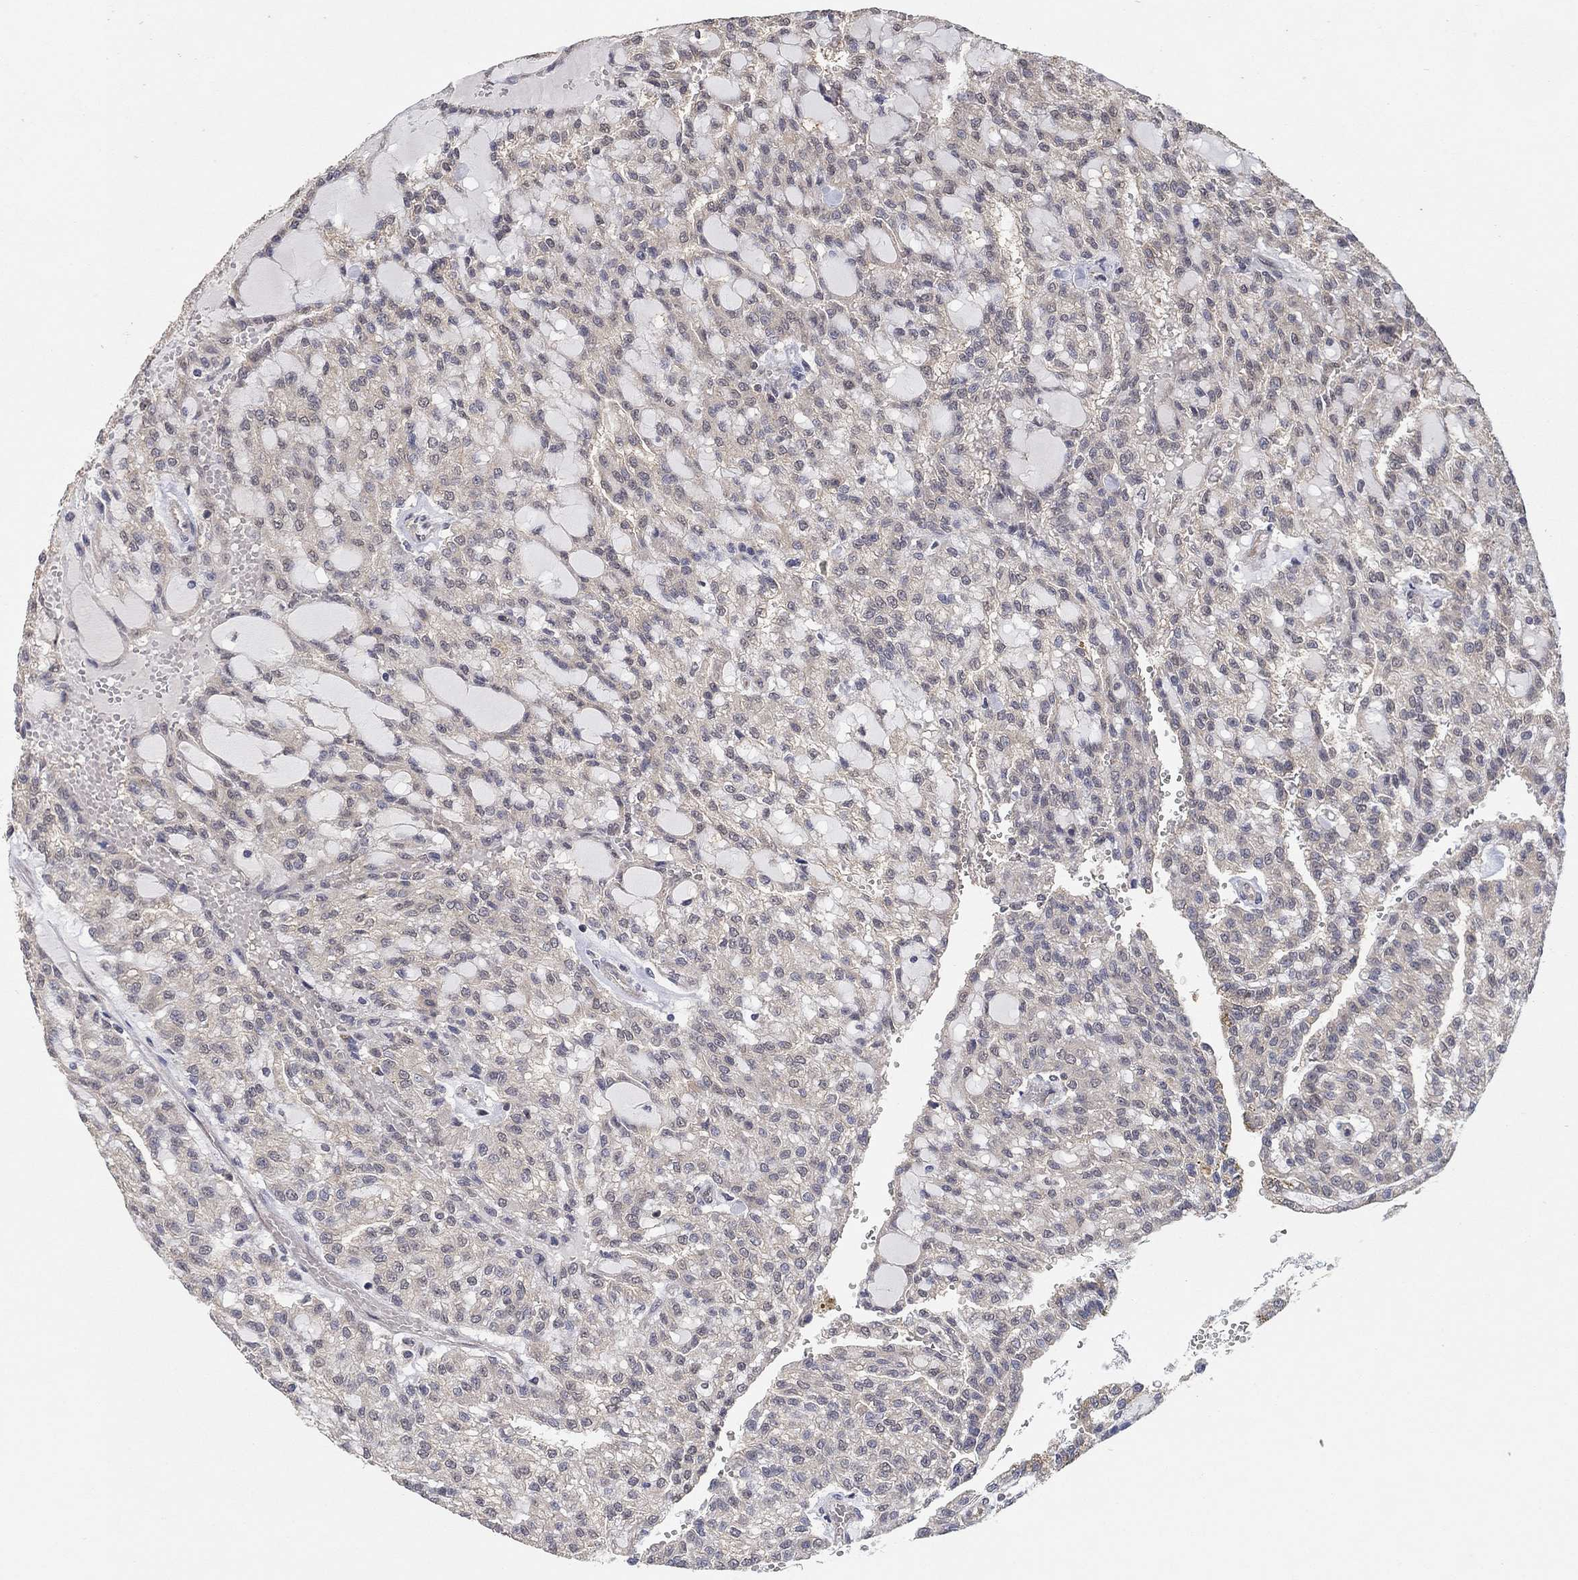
{"staining": {"intensity": "negative", "quantity": "none", "location": "none"}, "tissue": "renal cancer", "cell_type": "Tumor cells", "image_type": "cancer", "snomed": [{"axis": "morphology", "description": "Adenocarcinoma, NOS"}, {"axis": "topography", "description": "Kidney"}], "caption": "This is an immunohistochemistry micrograph of human renal adenocarcinoma. There is no expression in tumor cells.", "gene": "CCDC43", "patient": {"sex": "male", "age": 63}}